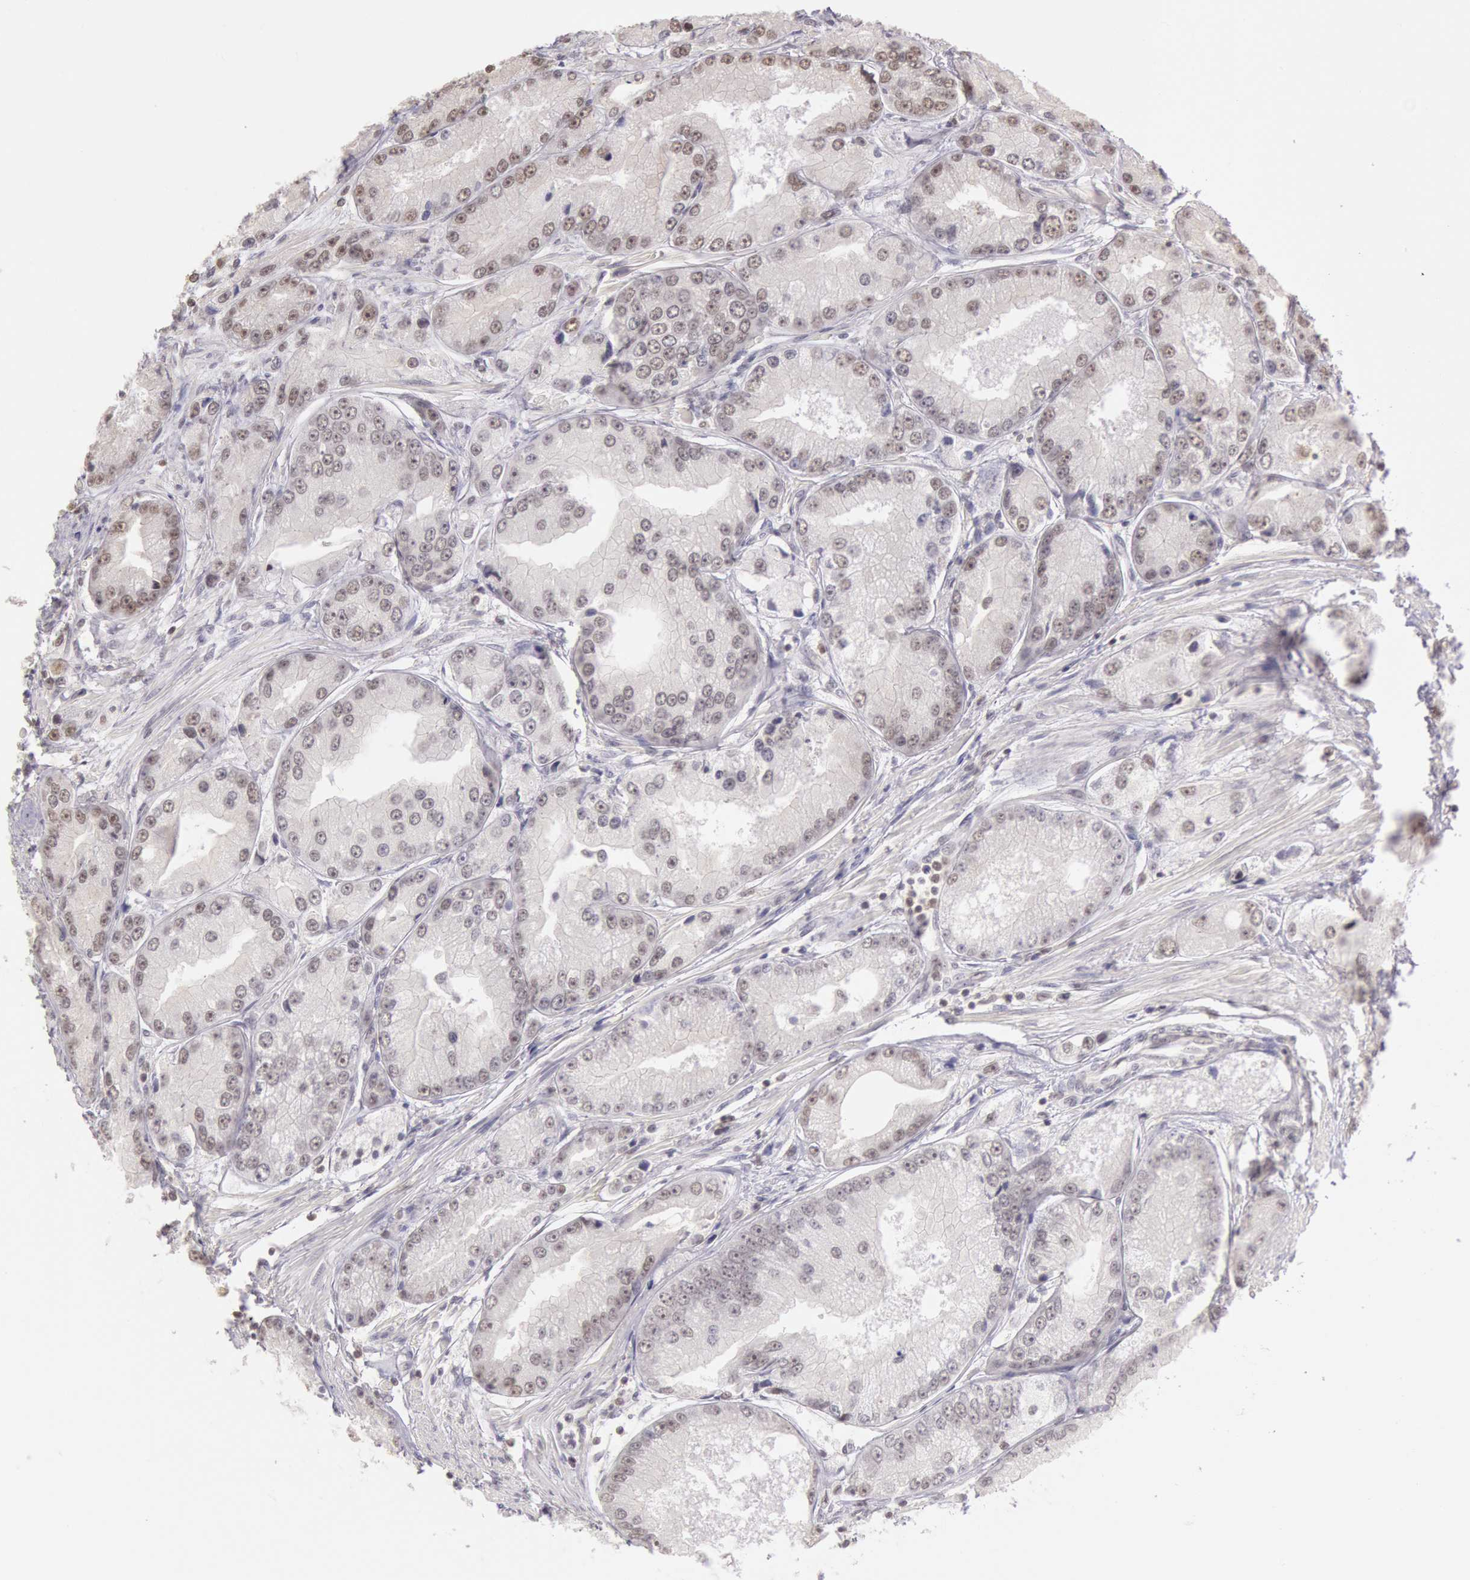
{"staining": {"intensity": "weak", "quantity": "25%-75%", "location": "nuclear"}, "tissue": "prostate cancer", "cell_type": "Tumor cells", "image_type": "cancer", "snomed": [{"axis": "morphology", "description": "Adenocarcinoma, Medium grade"}, {"axis": "topography", "description": "Prostate"}], "caption": "Protein expression analysis of human prostate cancer (adenocarcinoma (medium-grade)) reveals weak nuclear expression in approximately 25%-75% of tumor cells. The protein is stained brown, and the nuclei are stained in blue (DAB (3,3'-diaminobenzidine) IHC with brightfield microscopy, high magnification).", "gene": "ESS2", "patient": {"sex": "male", "age": 72}}